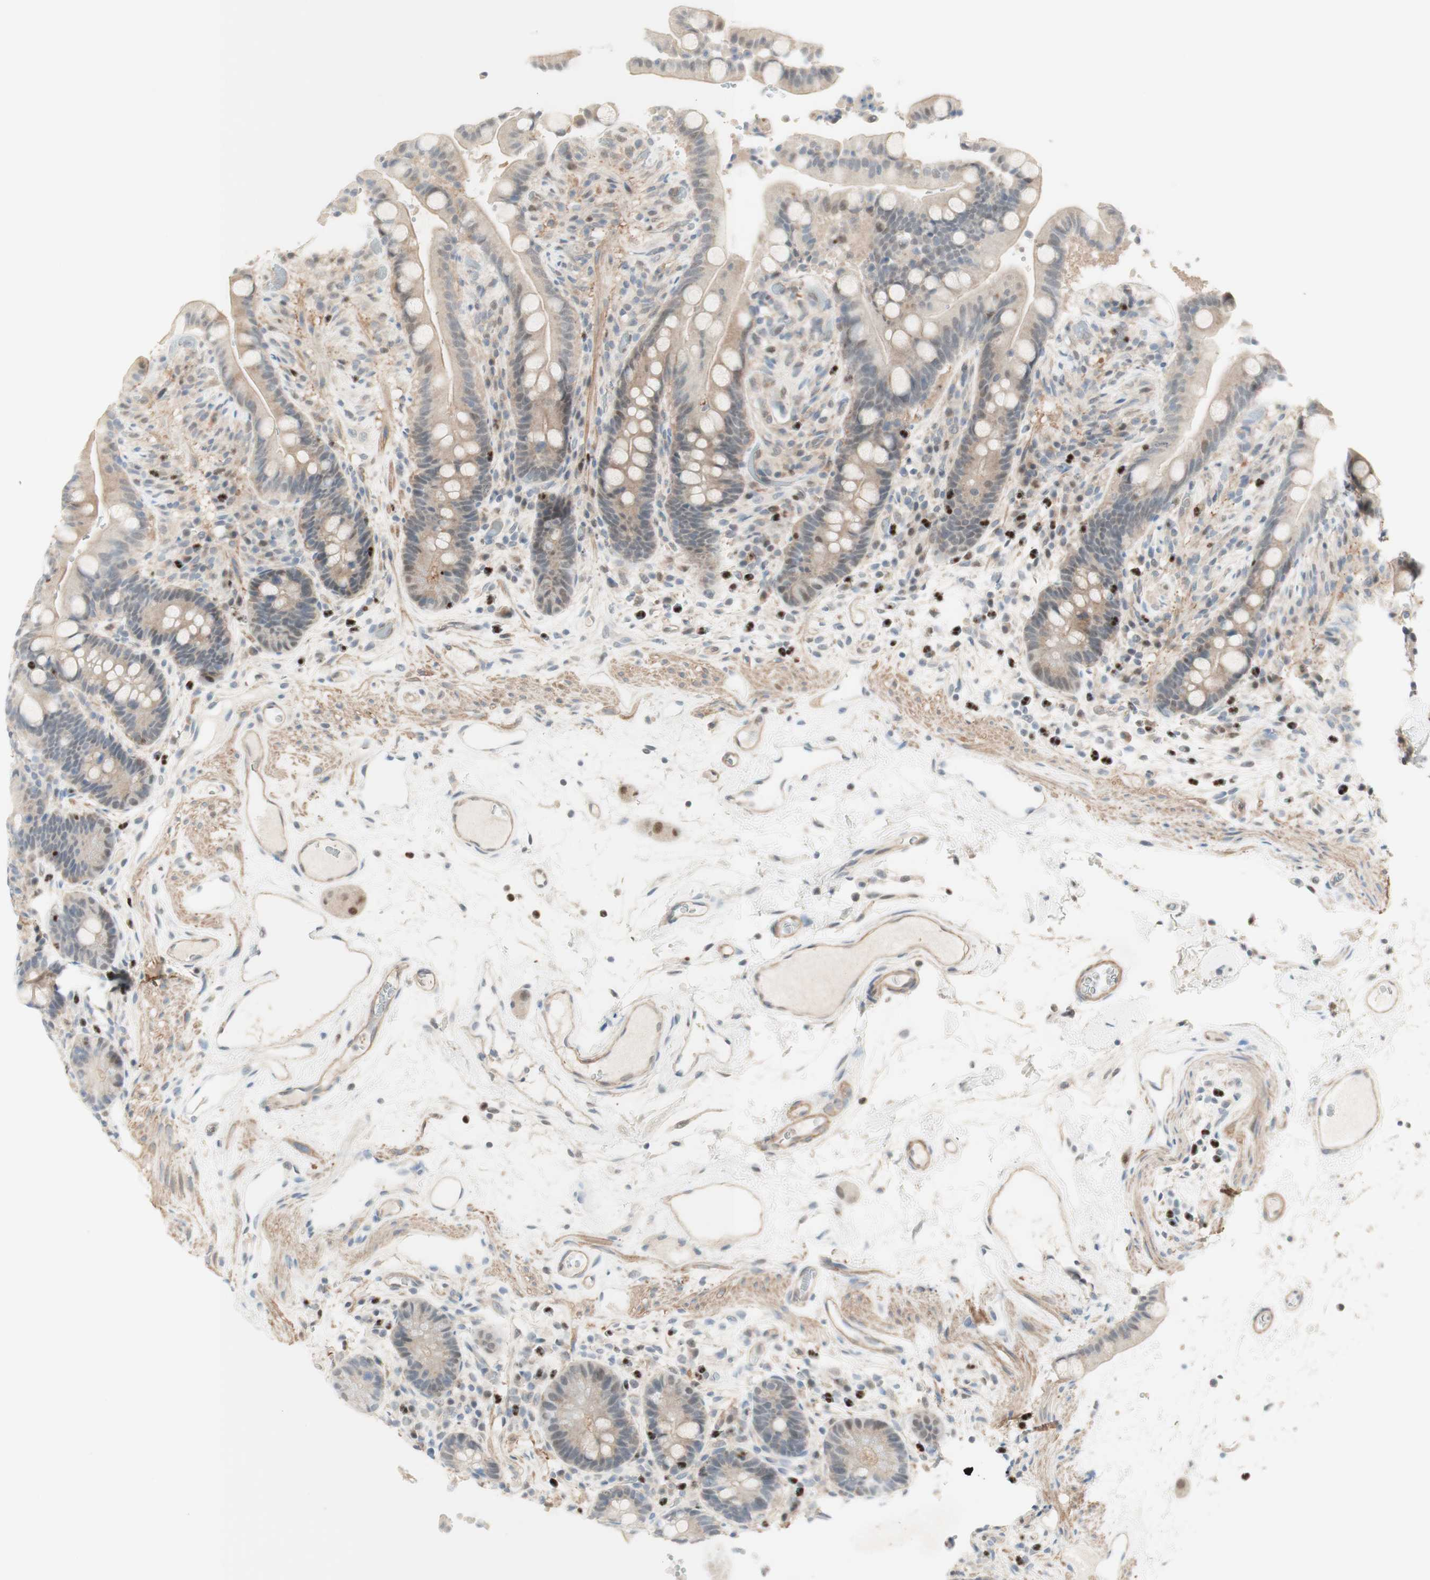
{"staining": {"intensity": "weak", "quantity": ">75%", "location": "cytoplasmic/membranous"}, "tissue": "colon", "cell_type": "Endothelial cells", "image_type": "normal", "snomed": [{"axis": "morphology", "description": "Normal tissue, NOS"}, {"axis": "topography", "description": "Colon"}], "caption": "DAB (3,3'-diaminobenzidine) immunohistochemical staining of benign colon displays weak cytoplasmic/membranous protein expression in approximately >75% of endothelial cells. The staining was performed using DAB (3,3'-diaminobenzidine) to visualize the protein expression in brown, while the nuclei were stained in blue with hematoxylin (Magnification: 20x).", "gene": "RFNG", "patient": {"sex": "male", "age": 73}}